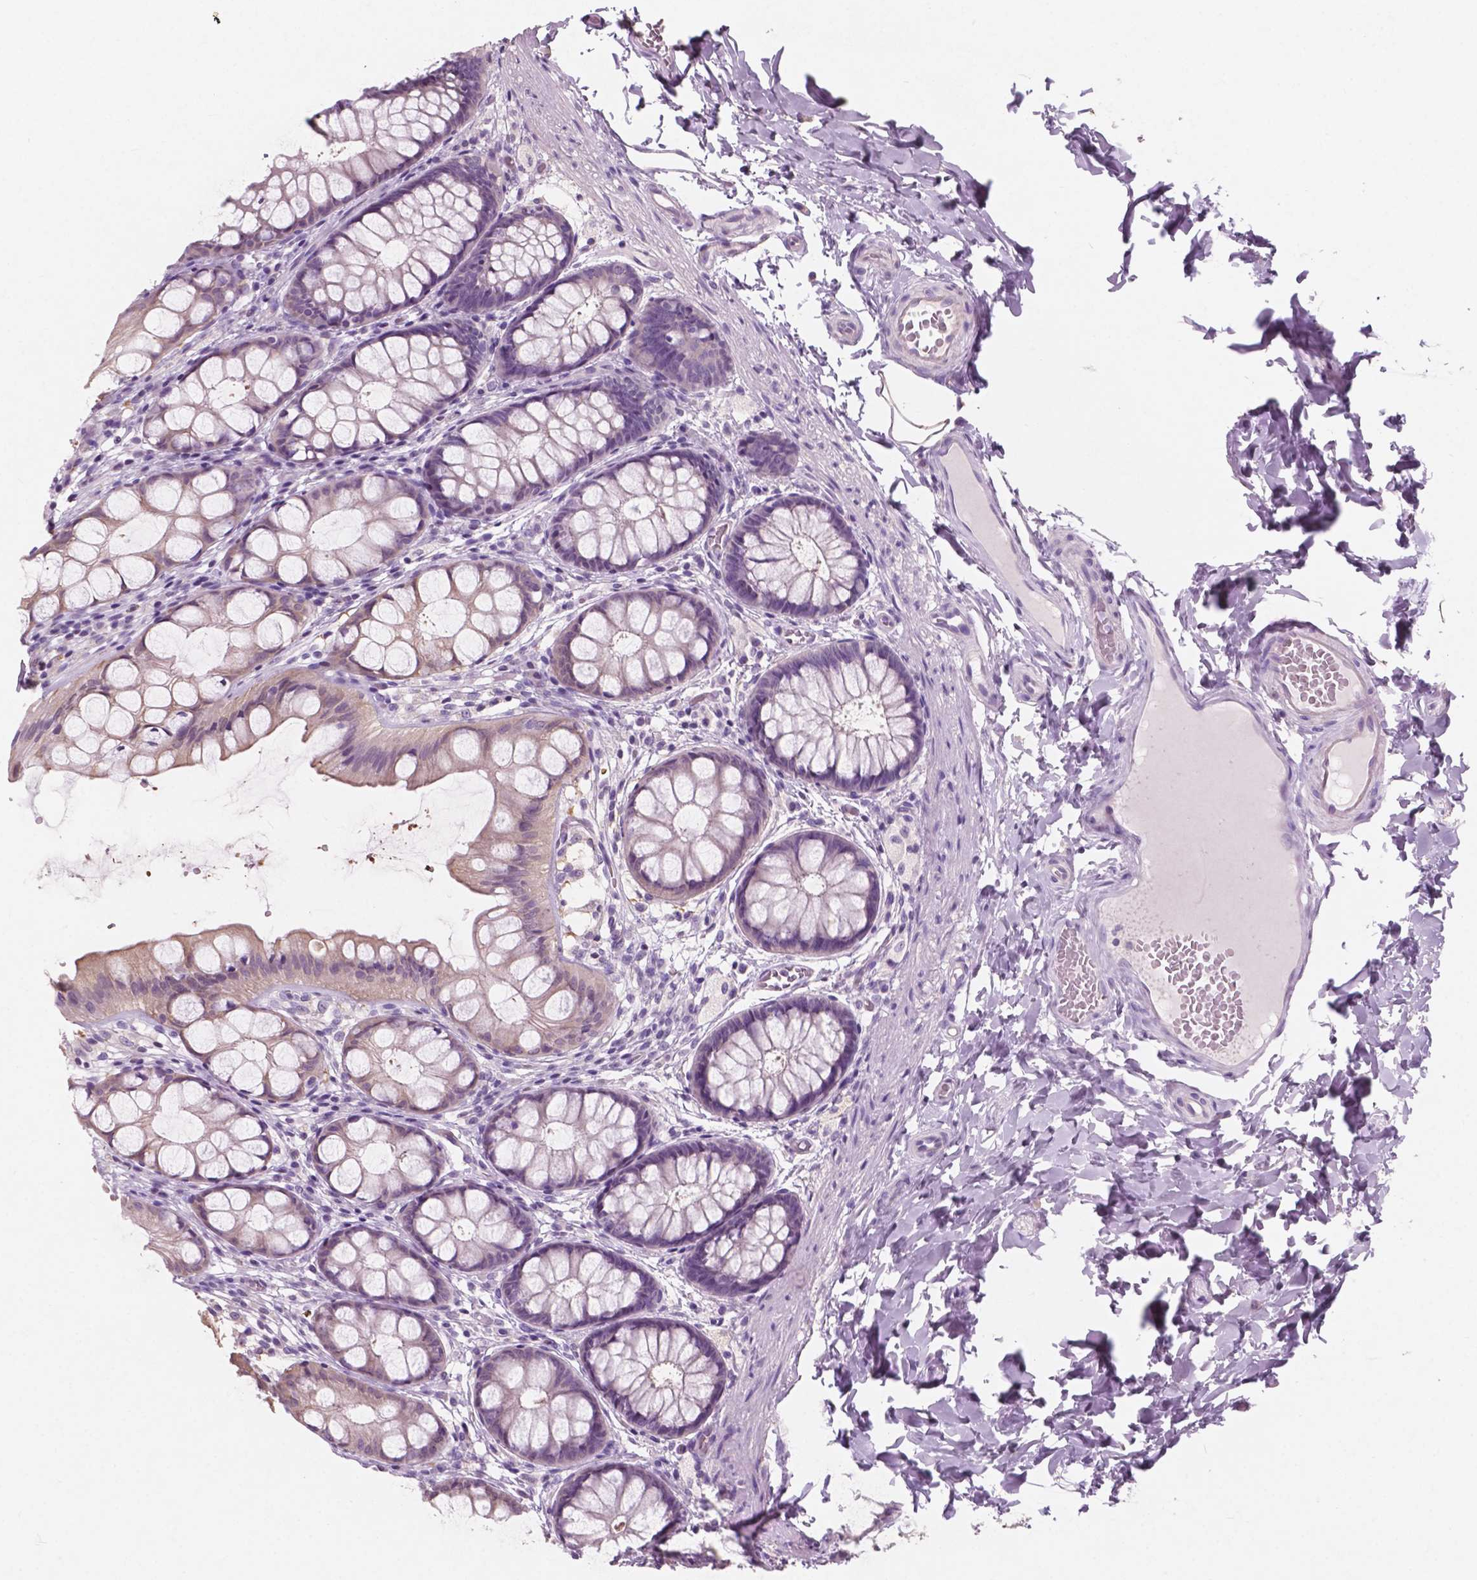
{"staining": {"intensity": "negative", "quantity": "none", "location": "none"}, "tissue": "colon", "cell_type": "Endothelial cells", "image_type": "normal", "snomed": [{"axis": "morphology", "description": "Normal tissue, NOS"}, {"axis": "topography", "description": "Colon"}], "caption": "Endothelial cells show no significant protein positivity in unremarkable colon. (DAB immunohistochemistry (IHC) with hematoxylin counter stain).", "gene": "AWAT1", "patient": {"sex": "male", "age": 47}}